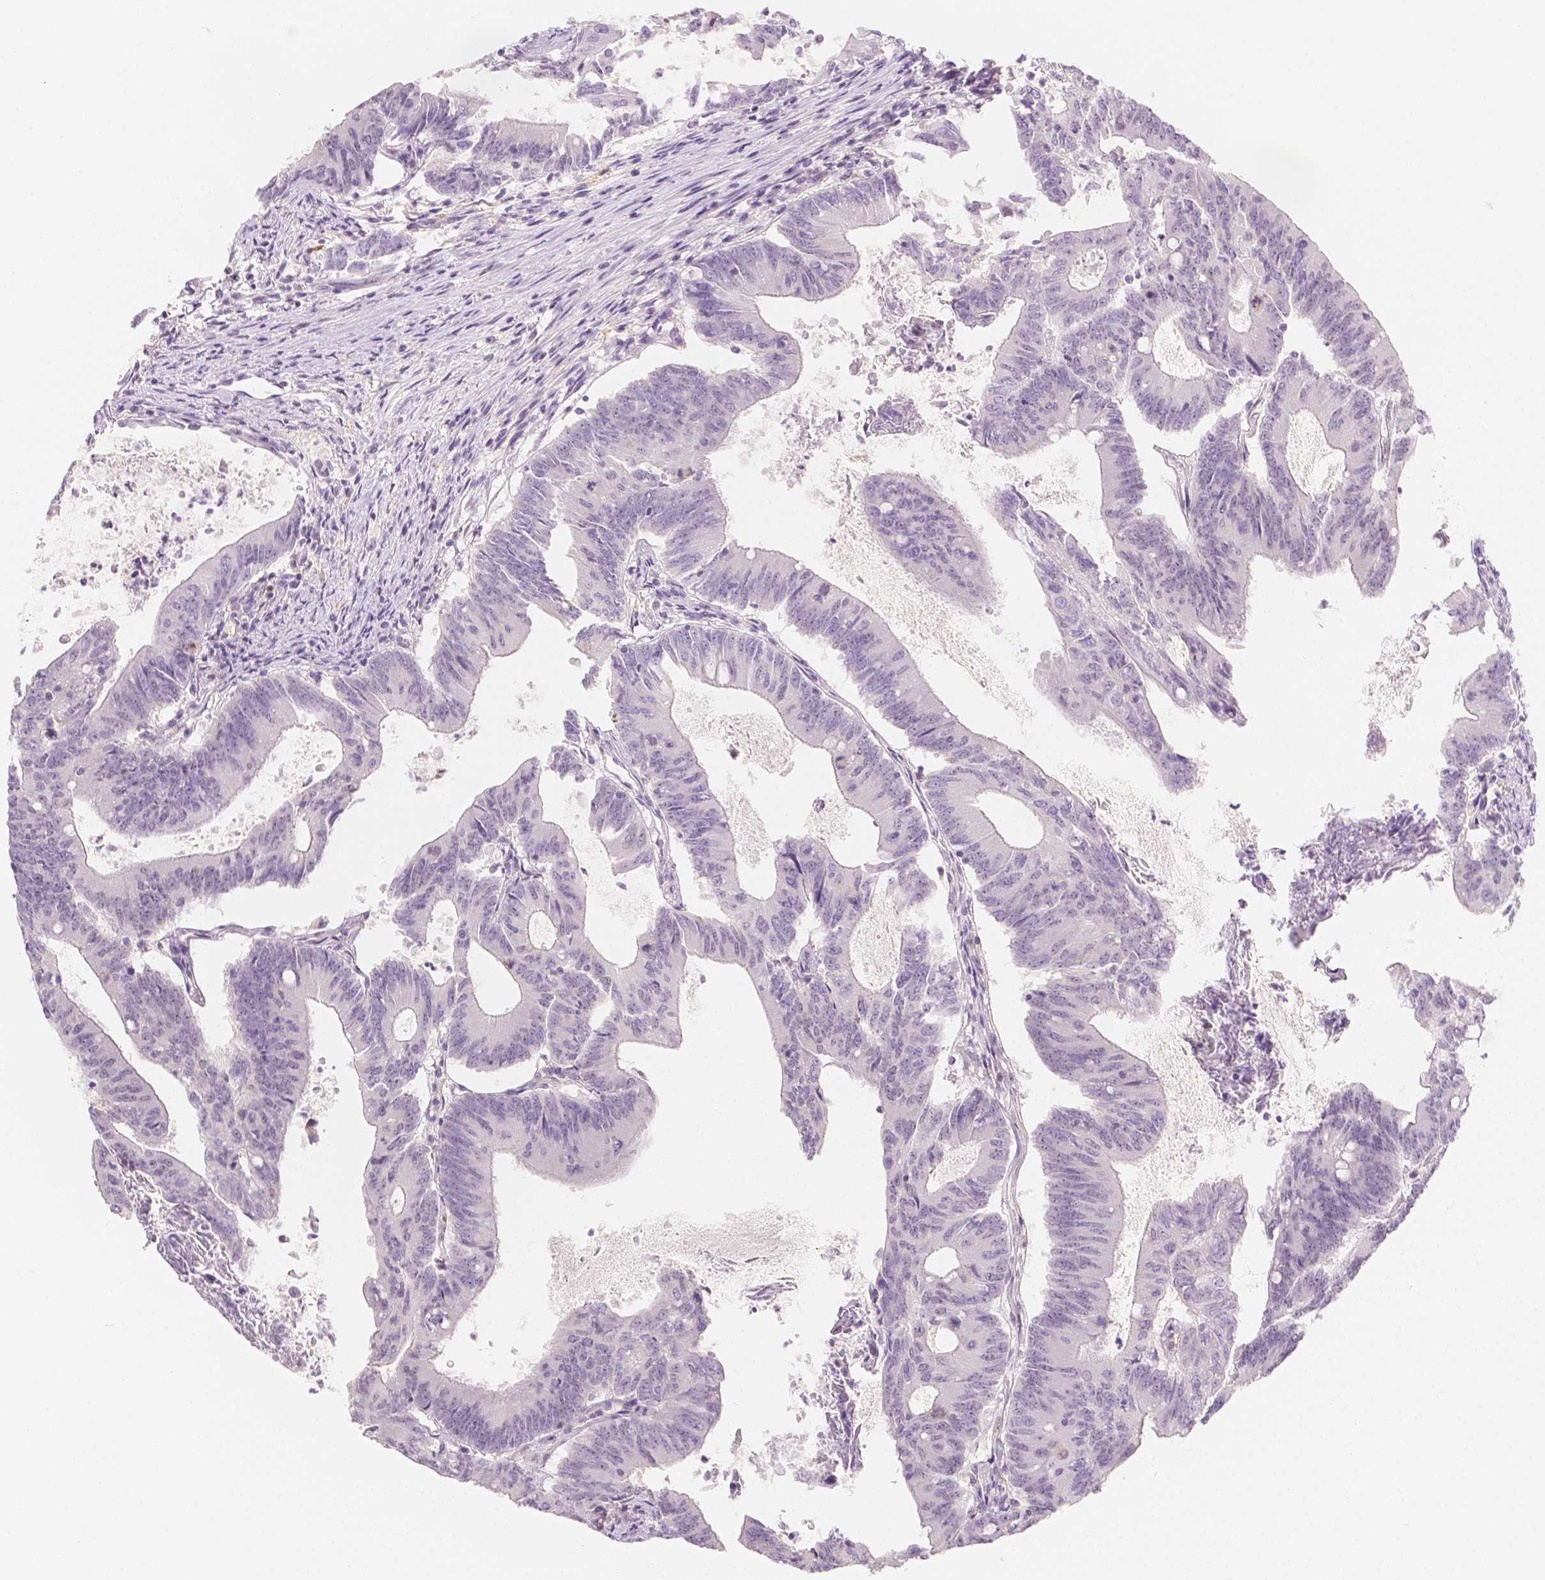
{"staining": {"intensity": "negative", "quantity": "none", "location": "none"}, "tissue": "colorectal cancer", "cell_type": "Tumor cells", "image_type": "cancer", "snomed": [{"axis": "morphology", "description": "Adenocarcinoma, NOS"}, {"axis": "topography", "description": "Colon"}], "caption": "Immunohistochemistry (IHC) histopathology image of colorectal cancer stained for a protein (brown), which displays no staining in tumor cells.", "gene": "SGTB", "patient": {"sex": "female", "age": 70}}